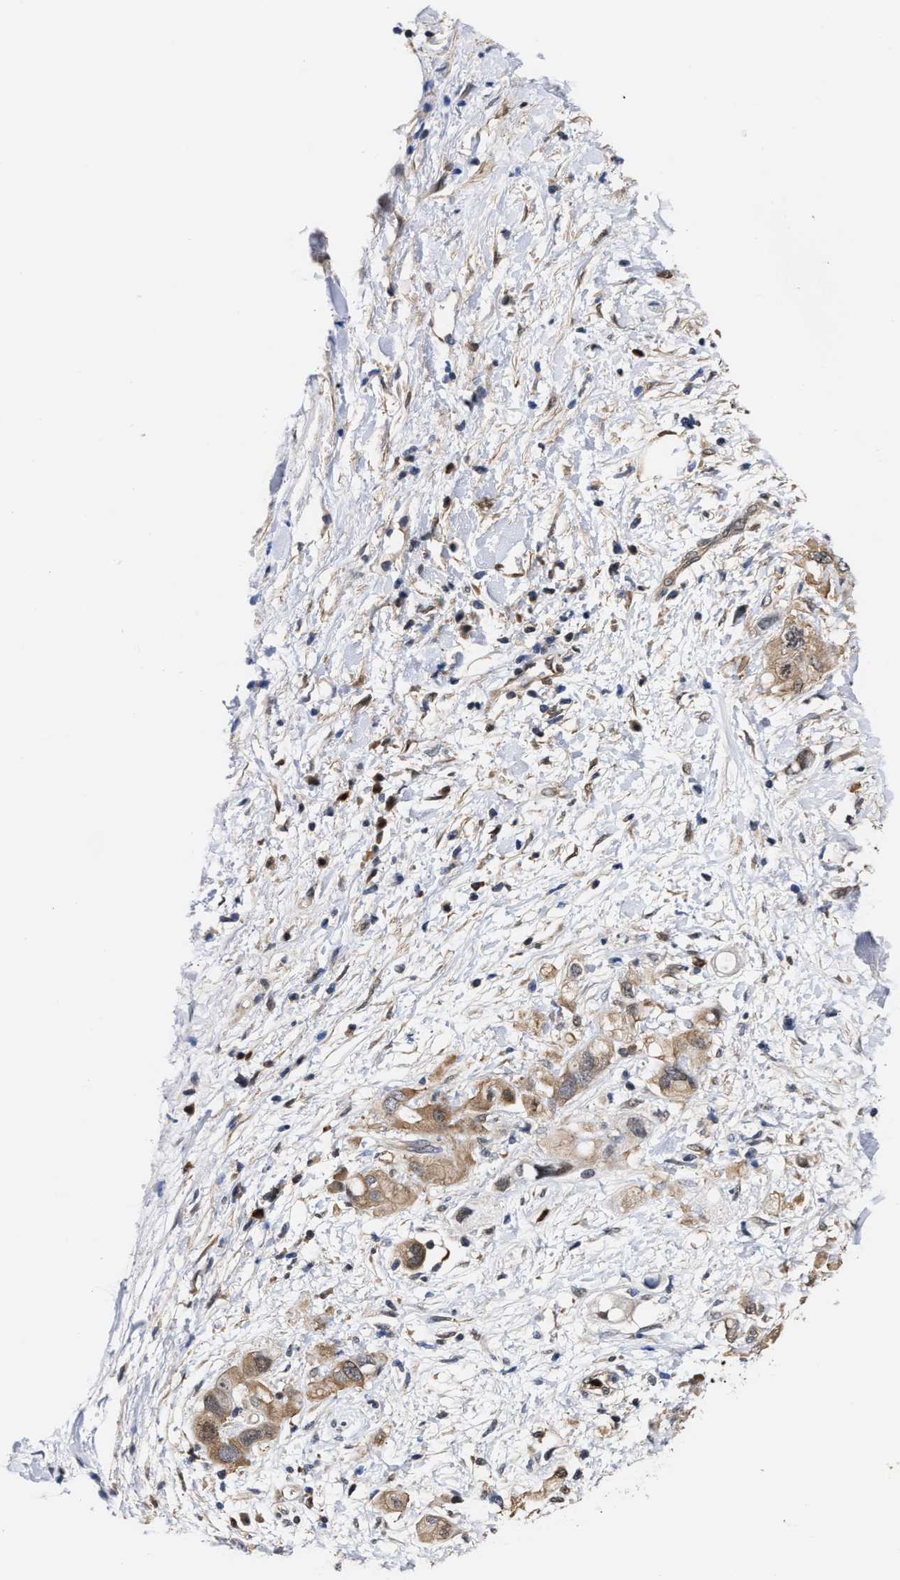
{"staining": {"intensity": "moderate", "quantity": ">75%", "location": "cytoplasmic/membranous,nuclear"}, "tissue": "pancreatic cancer", "cell_type": "Tumor cells", "image_type": "cancer", "snomed": [{"axis": "morphology", "description": "Adenocarcinoma, NOS"}, {"axis": "topography", "description": "Pancreas"}], "caption": "Protein expression analysis of human pancreatic adenocarcinoma reveals moderate cytoplasmic/membranous and nuclear expression in approximately >75% of tumor cells.", "gene": "KLHDC1", "patient": {"sex": "female", "age": 56}}